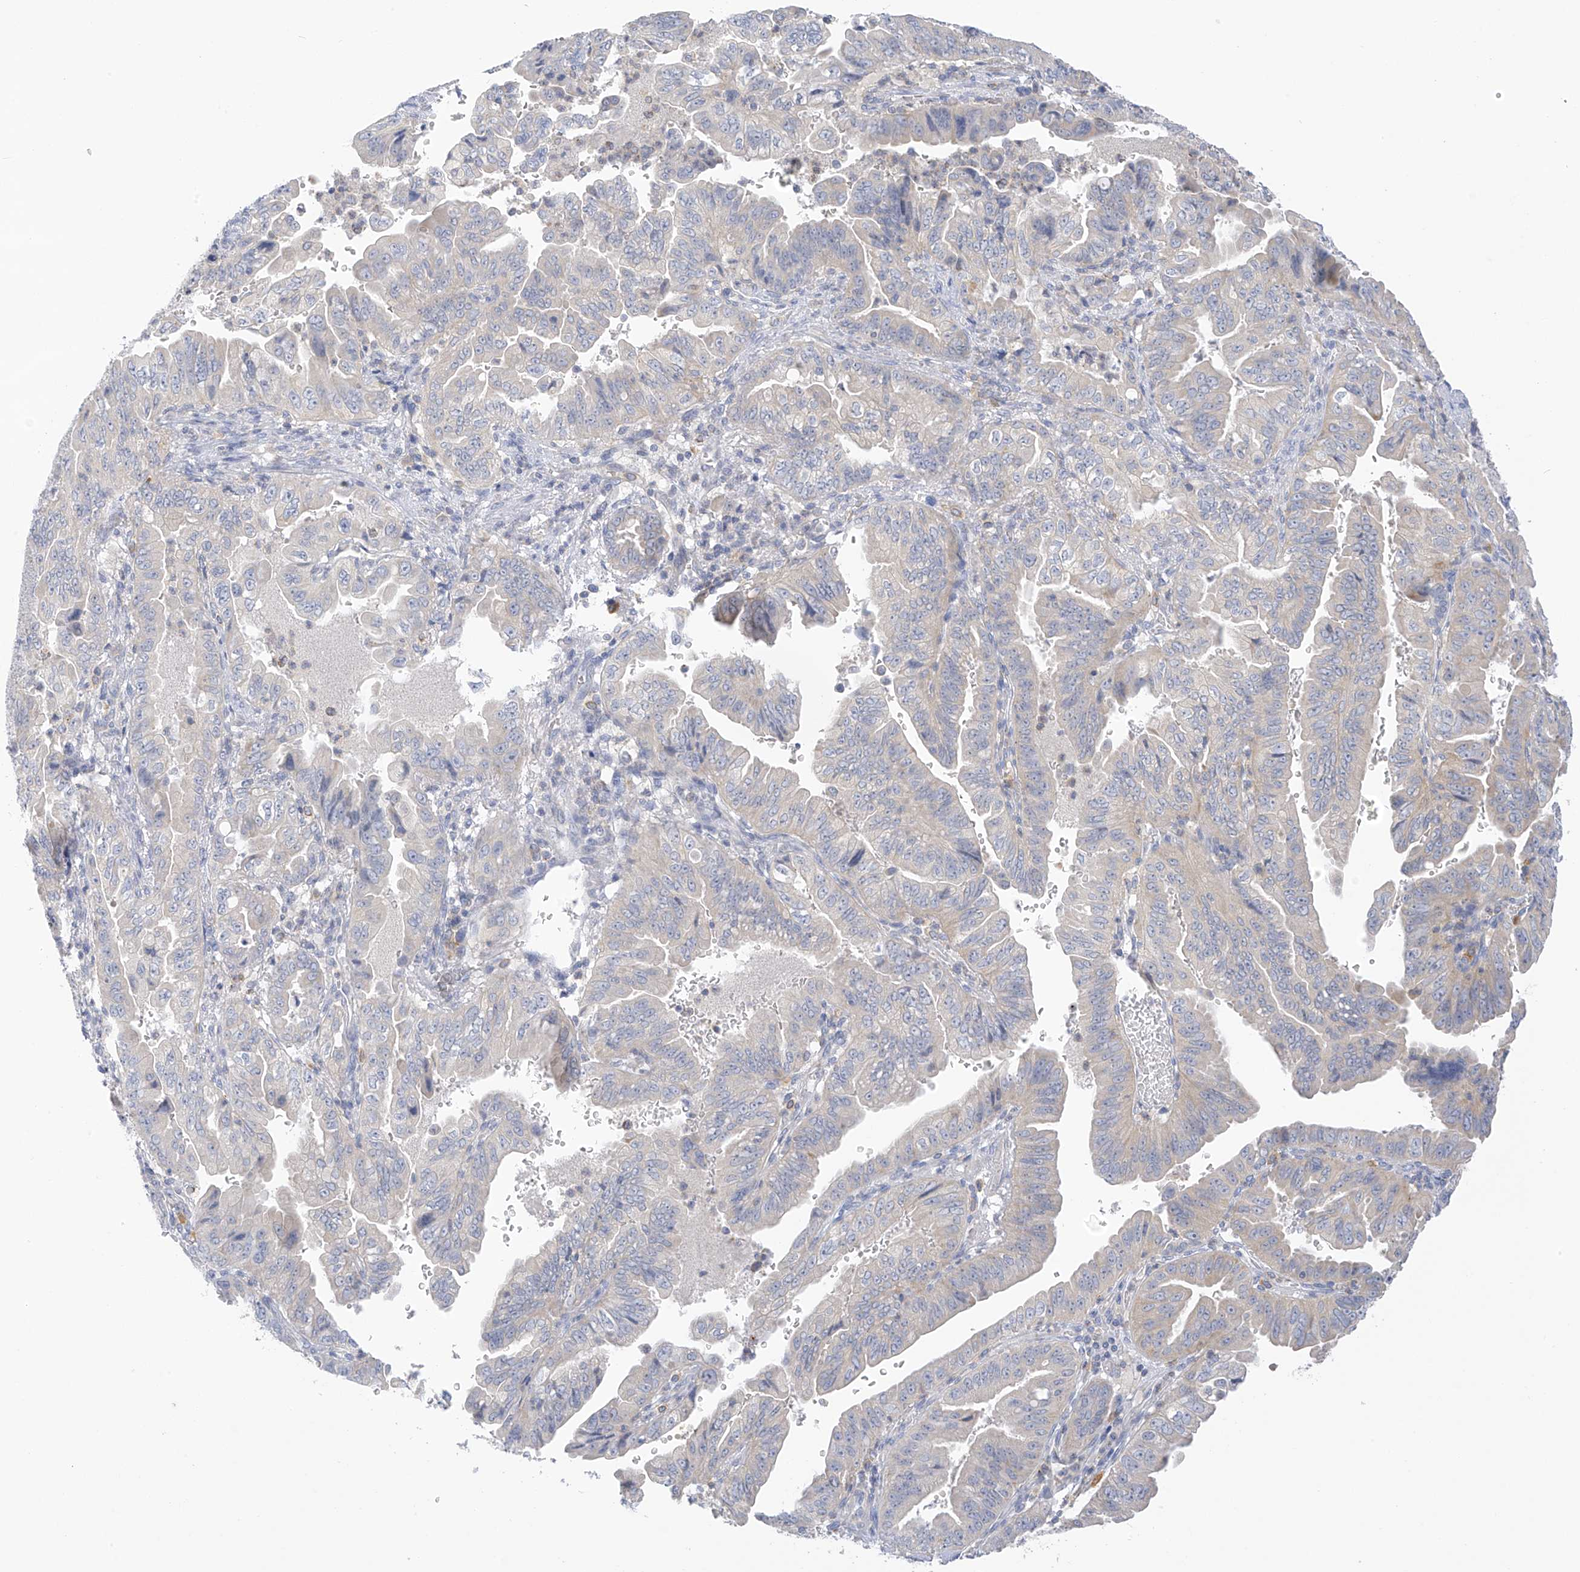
{"staining": {"intensity": "negative", "quantity": "none", "location": "none"}, "tissue": "pancreatic cancer", "cell_type": "Tumor cells", "image_type": "cancer", "snomed": [{"axis": "morphology", "description": "Adenocarcinoma, NOS"}, {"axis": "topography", "description": "Pancreas"}], "caption": "An IHC histopathology image of adenocarcinoma (pancreatic) is shown. There is no staining in tumor cells of adenocarcinoma (pancreatic). (Stains: DAB IHC with hematoxylin counter stain, Microscopy: brightfield microscopy at high magnification).", "gene": "SLC6A12", "patient": {"sex": "male", "age": 70}}